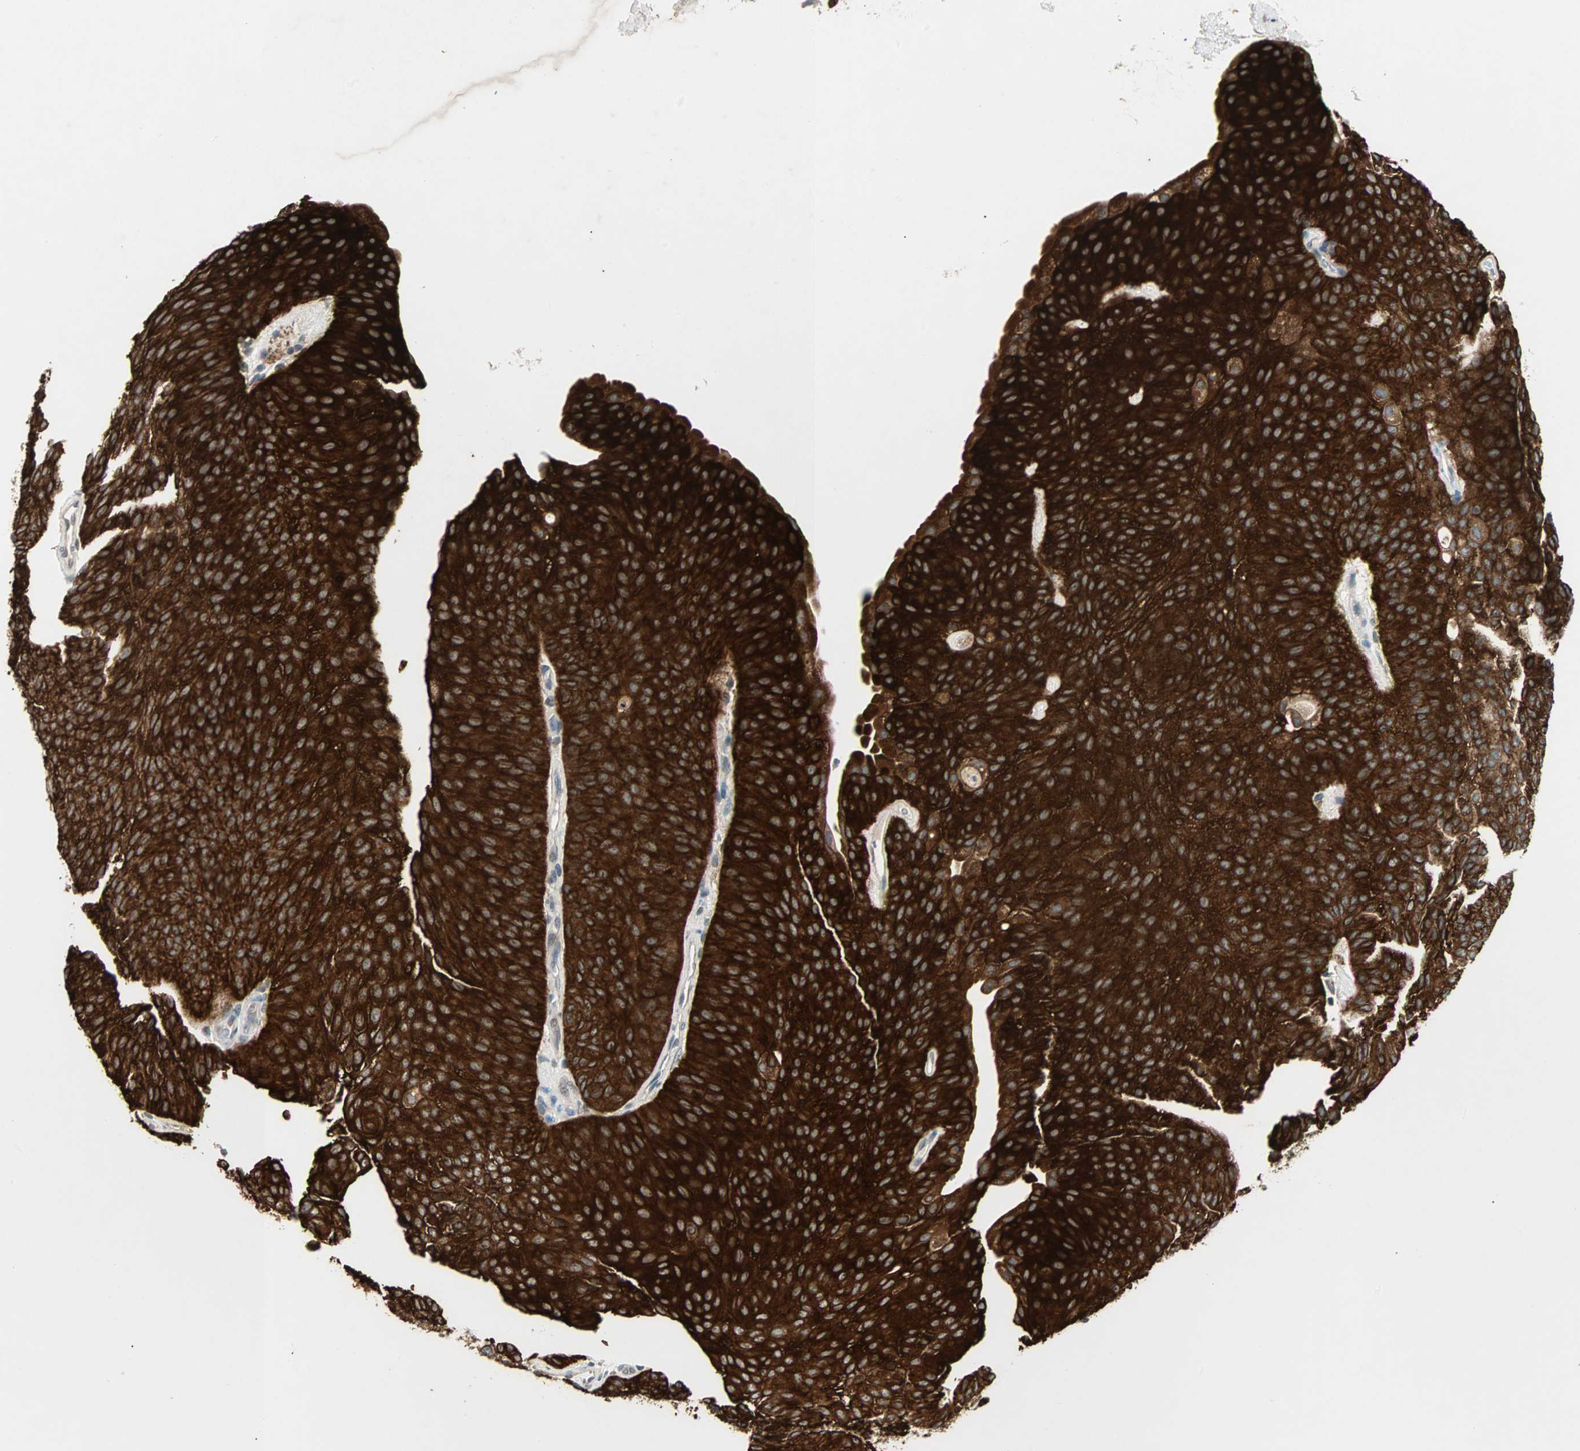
{"staining": {"intensity": "strong", "quantity": ">75%", "location": "cytoplasmic/membranous"}, "tissue": "urothelial cancer", "cell_type": "Tumor cells", "image_type": "cancer", "snomed": [{"axis": "morphology", "description": "Urothelial carcinoma, Low grade"}, {"axis": "topography", "description": "Urinary bladder"}], "caption": "Urothelial cancer was stained to show a protein in brown. There is high levels of strong cytoplasmic/membranous positivity in about >75% of tumor cells. The staining was performed using DAB, with brown indicating positive protein expression. Nuclei are stained blue with hematoxylin.", "gene": "CMC2", "patient": {"sex": "female", "age": 60}}